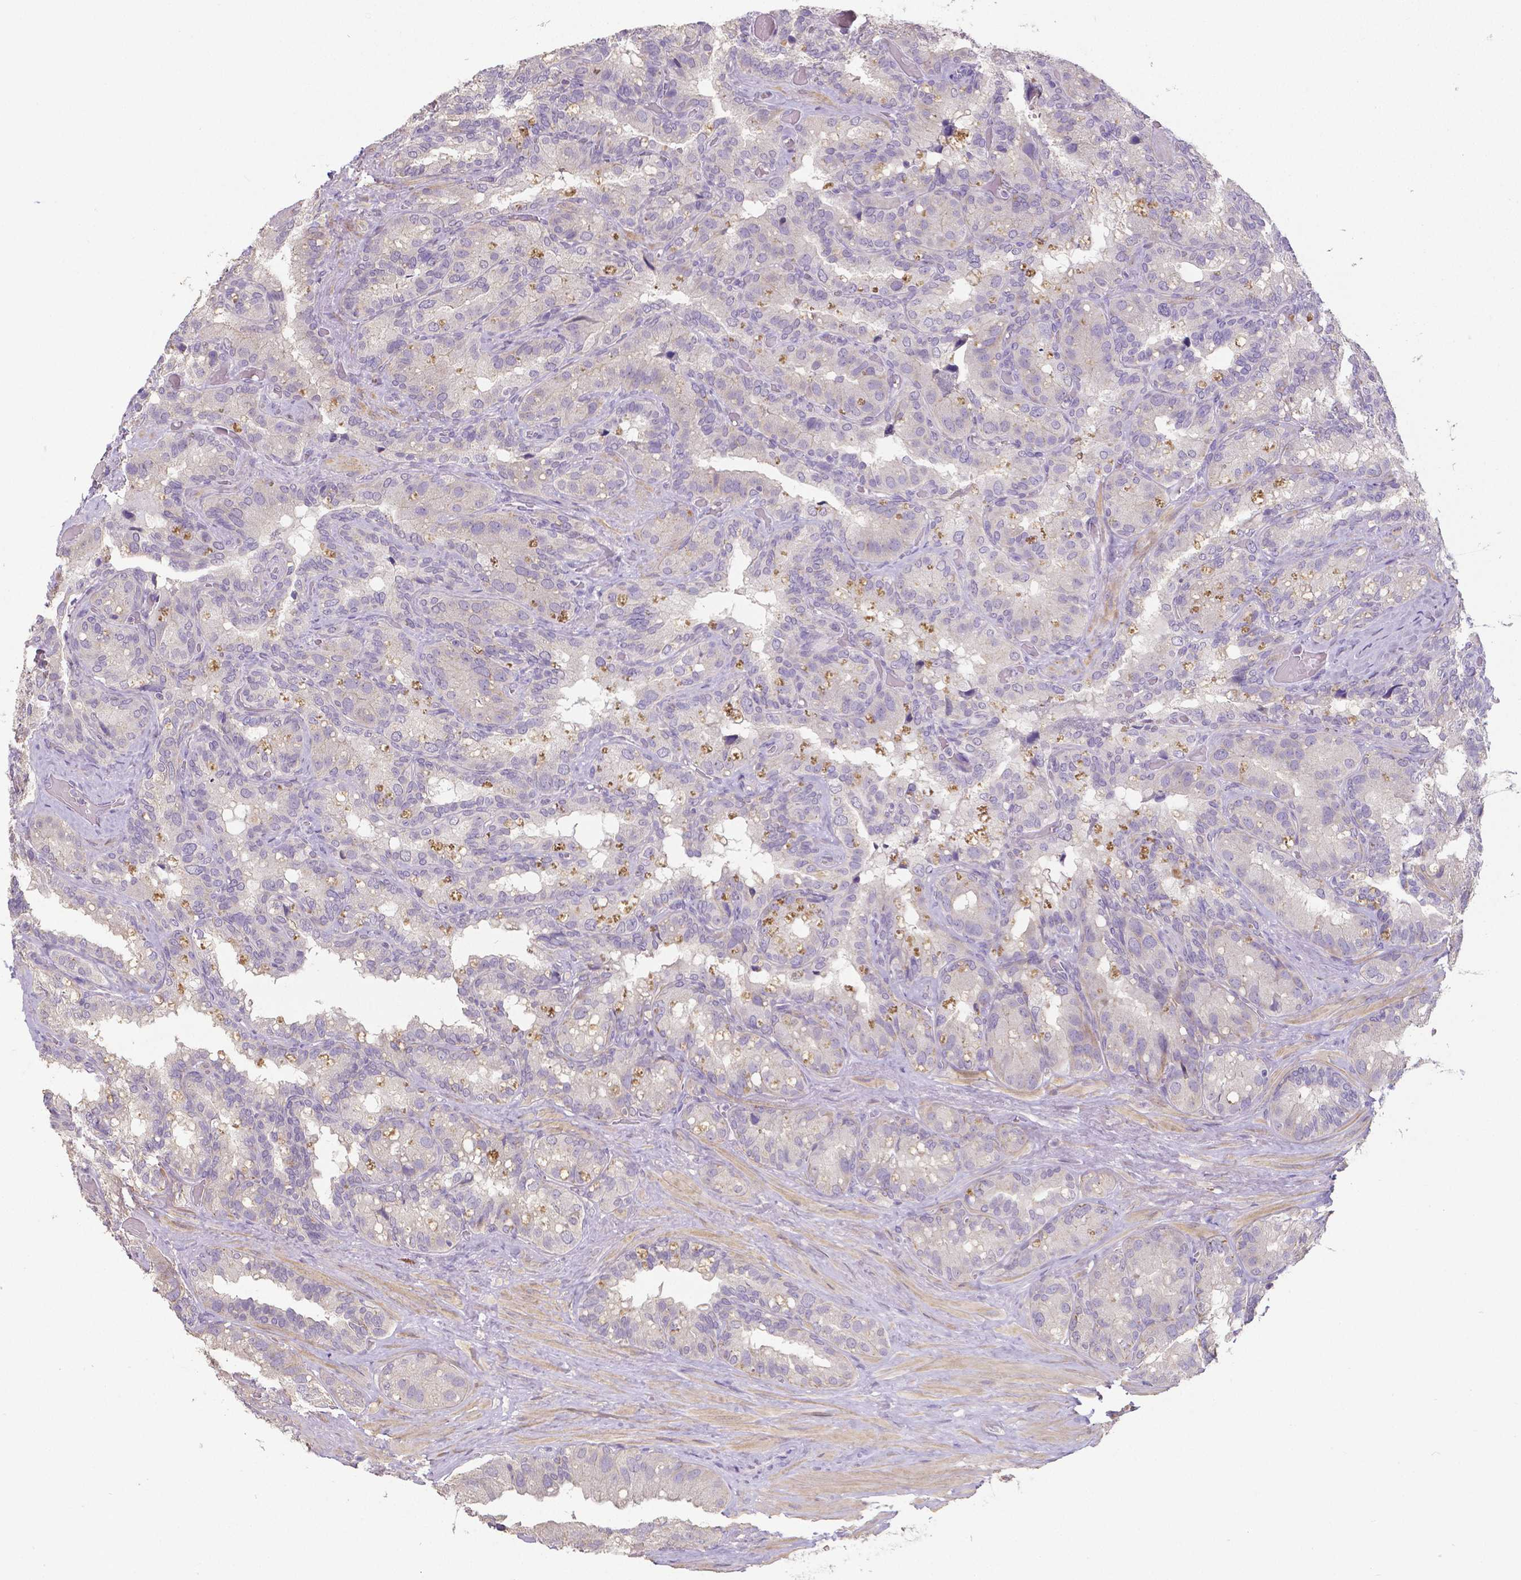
{"staining": {"intensity": "negative", "quantity": "none", "location": "none"}, "tissue": "seminal vesicle", "cell_type": "Glandular cells", "image_type": "normal", "snomed": [{"axis": "morphology", "description": "Normal tissue, NOS"}, {"axis": "topography", "description": "Seminal veicle"}], "caption": "Glandular cells show no significant protein staining in unremarkable seminal vesicle. (DAB immunohistochemistry (IHC) with hematoxylin counter stain).", "gene": "CRMP1", "patient": {"sex": "male", "age": 60}}